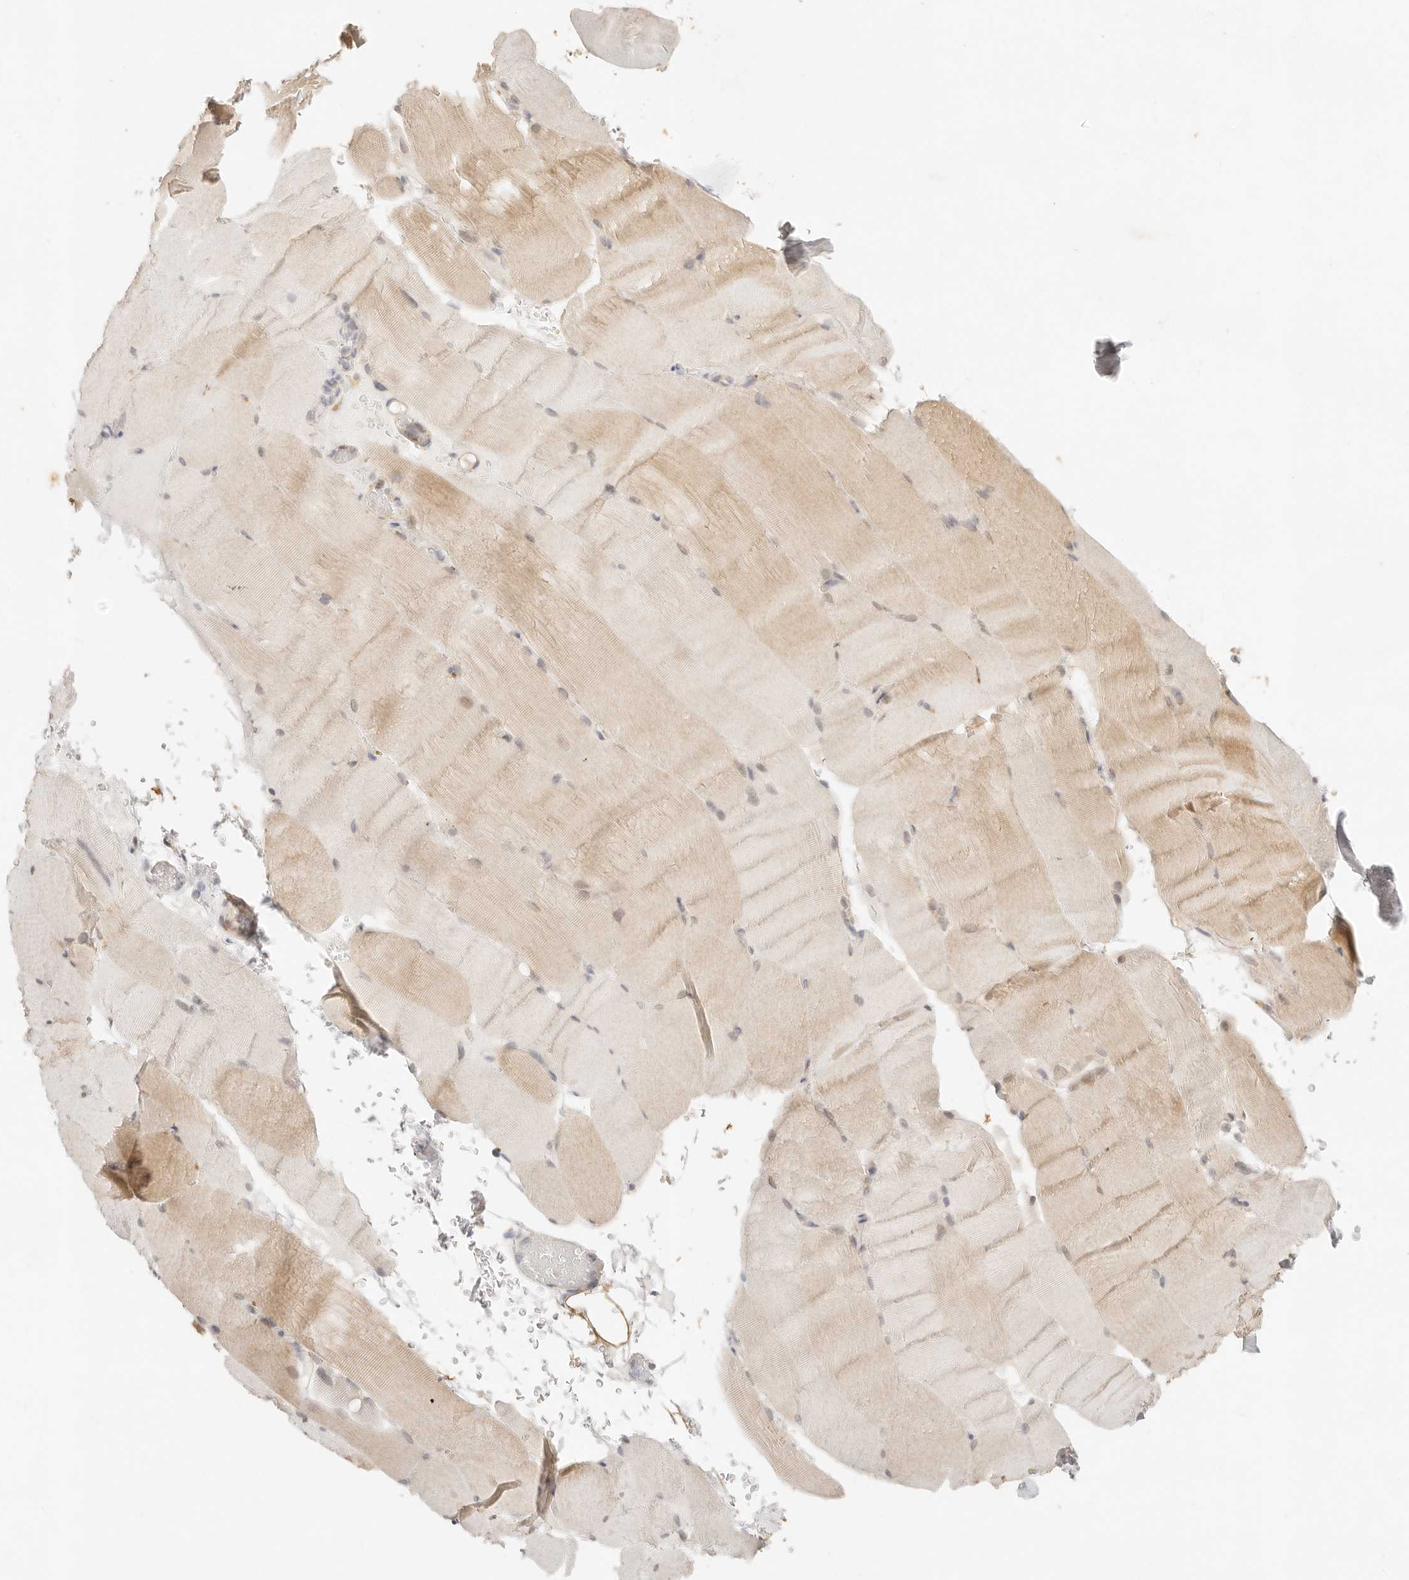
{"staining": {"intensity": "weak", "quantity": "25%-75%", "location": "cytoplasmic/membranous"}, "tissue": "skeletal muscle", "cell_type": "Myocytes", "image_type": "normal", "snomed": [{"axis": "morphology", "description": "Normal tissue, NOS"}, {"axis": "topography", "description": "Skeletal muscle"}, {"axis": "topography", "description": "Parathyroid gland"}], "caption": "Protein analysis of benign skeletal muscle demonstrates weak cytoplasmic/membranous expression in approximately 25%-75% of myocytes.", "gene": "GPR156", "patient": {"sex": "female", "age": 37}}